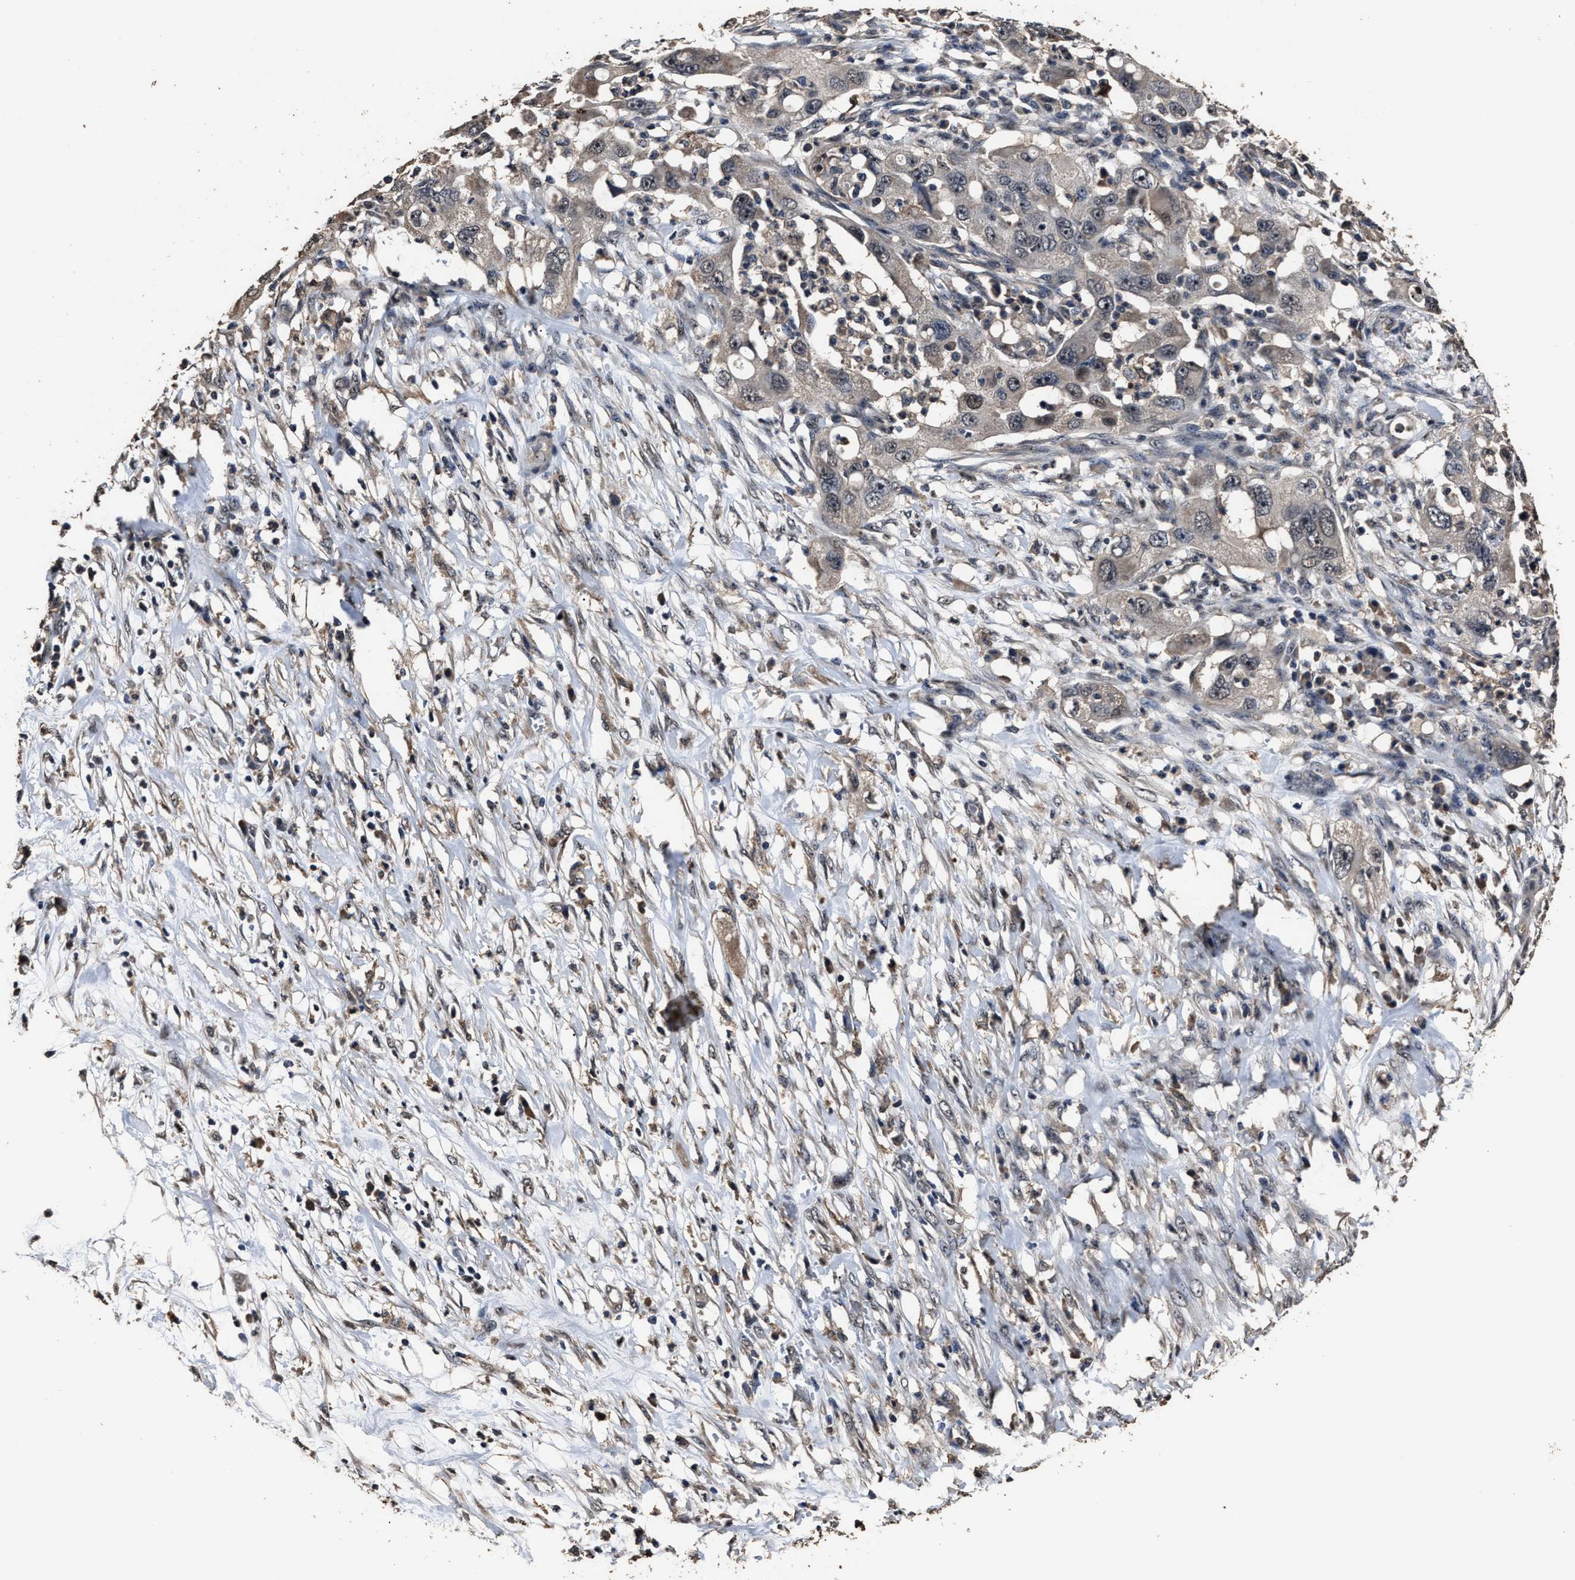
{"staining": {"intensity": "weak", "quantity": "<25%", "location": "cytoplasmic/membranous"}, "tissue": "pancreatic cancer", "cell_type": "Tumor cells", "image_type": "cancer", "snomed": [{"axis": "morphology", "description": "Adenocarcinoma, NOS"}, {"axis": "topography", "description": "Pancreas"}], "caption": "A high-resolution histopathology image shows immunohistochemistry (IHC) staining of pancreatic cancer, which reveals no significant expression in tumor cells. Nuclei are stained in blue.", "gene": "RSBN1L", "patient": {"sex": "female", "age": 78}}